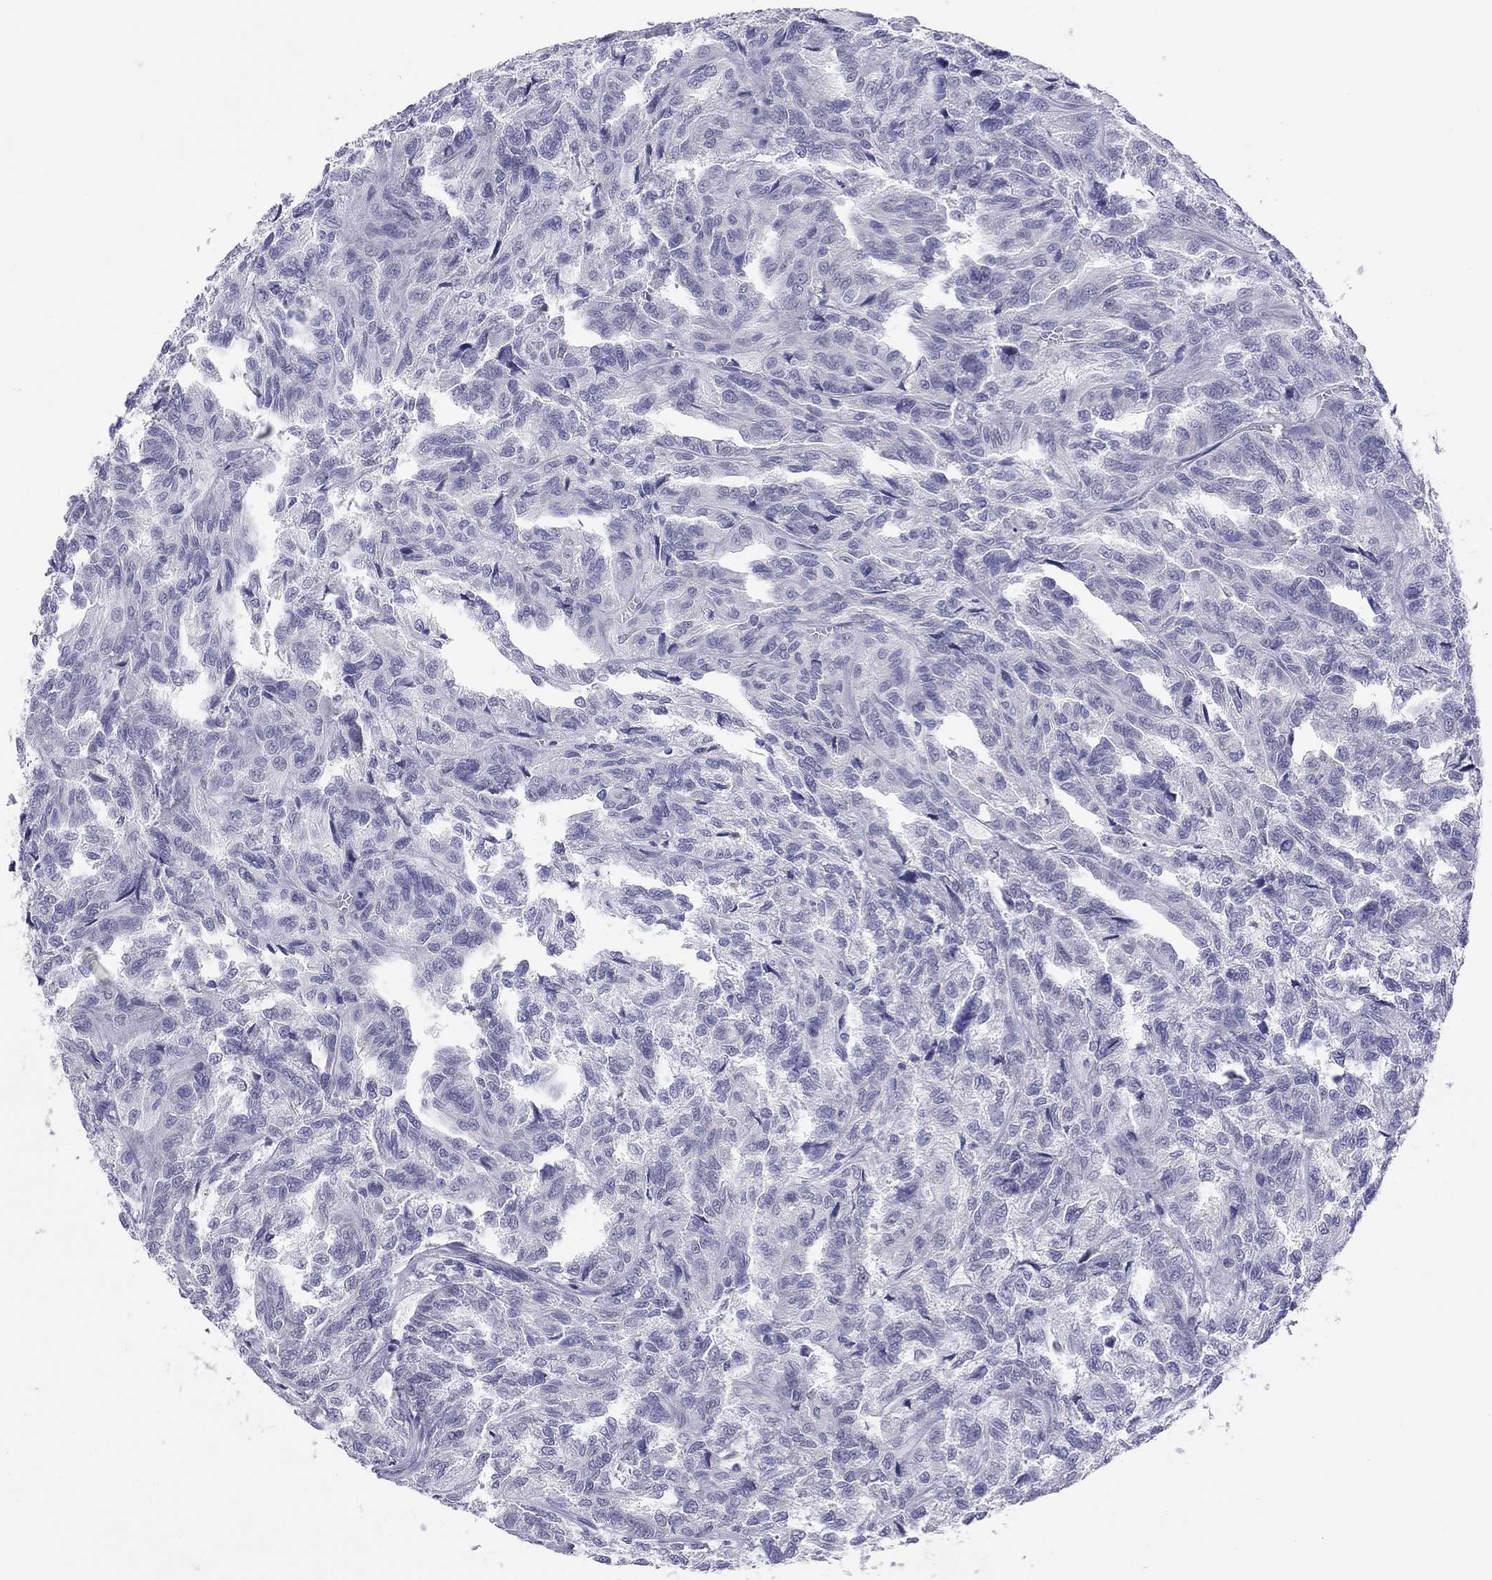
{"staining": {"intensity": "negative", "quantity": "none", "location": "none"}, "tissue": "renal cancer", "cell_type": "Tumor cells", "image_type": "cancer", "snomed": [{"axis": "morphology", "description": "Adenocarcinoma, NOS"}, {"axis": "topography", "description": "Kidney"}], "caption": "Tumor cells are negative for brown protein staining in renal adenocarcinoma.", "gene": "ARMC12", "patient": {"sex": "male", "age": 79}}